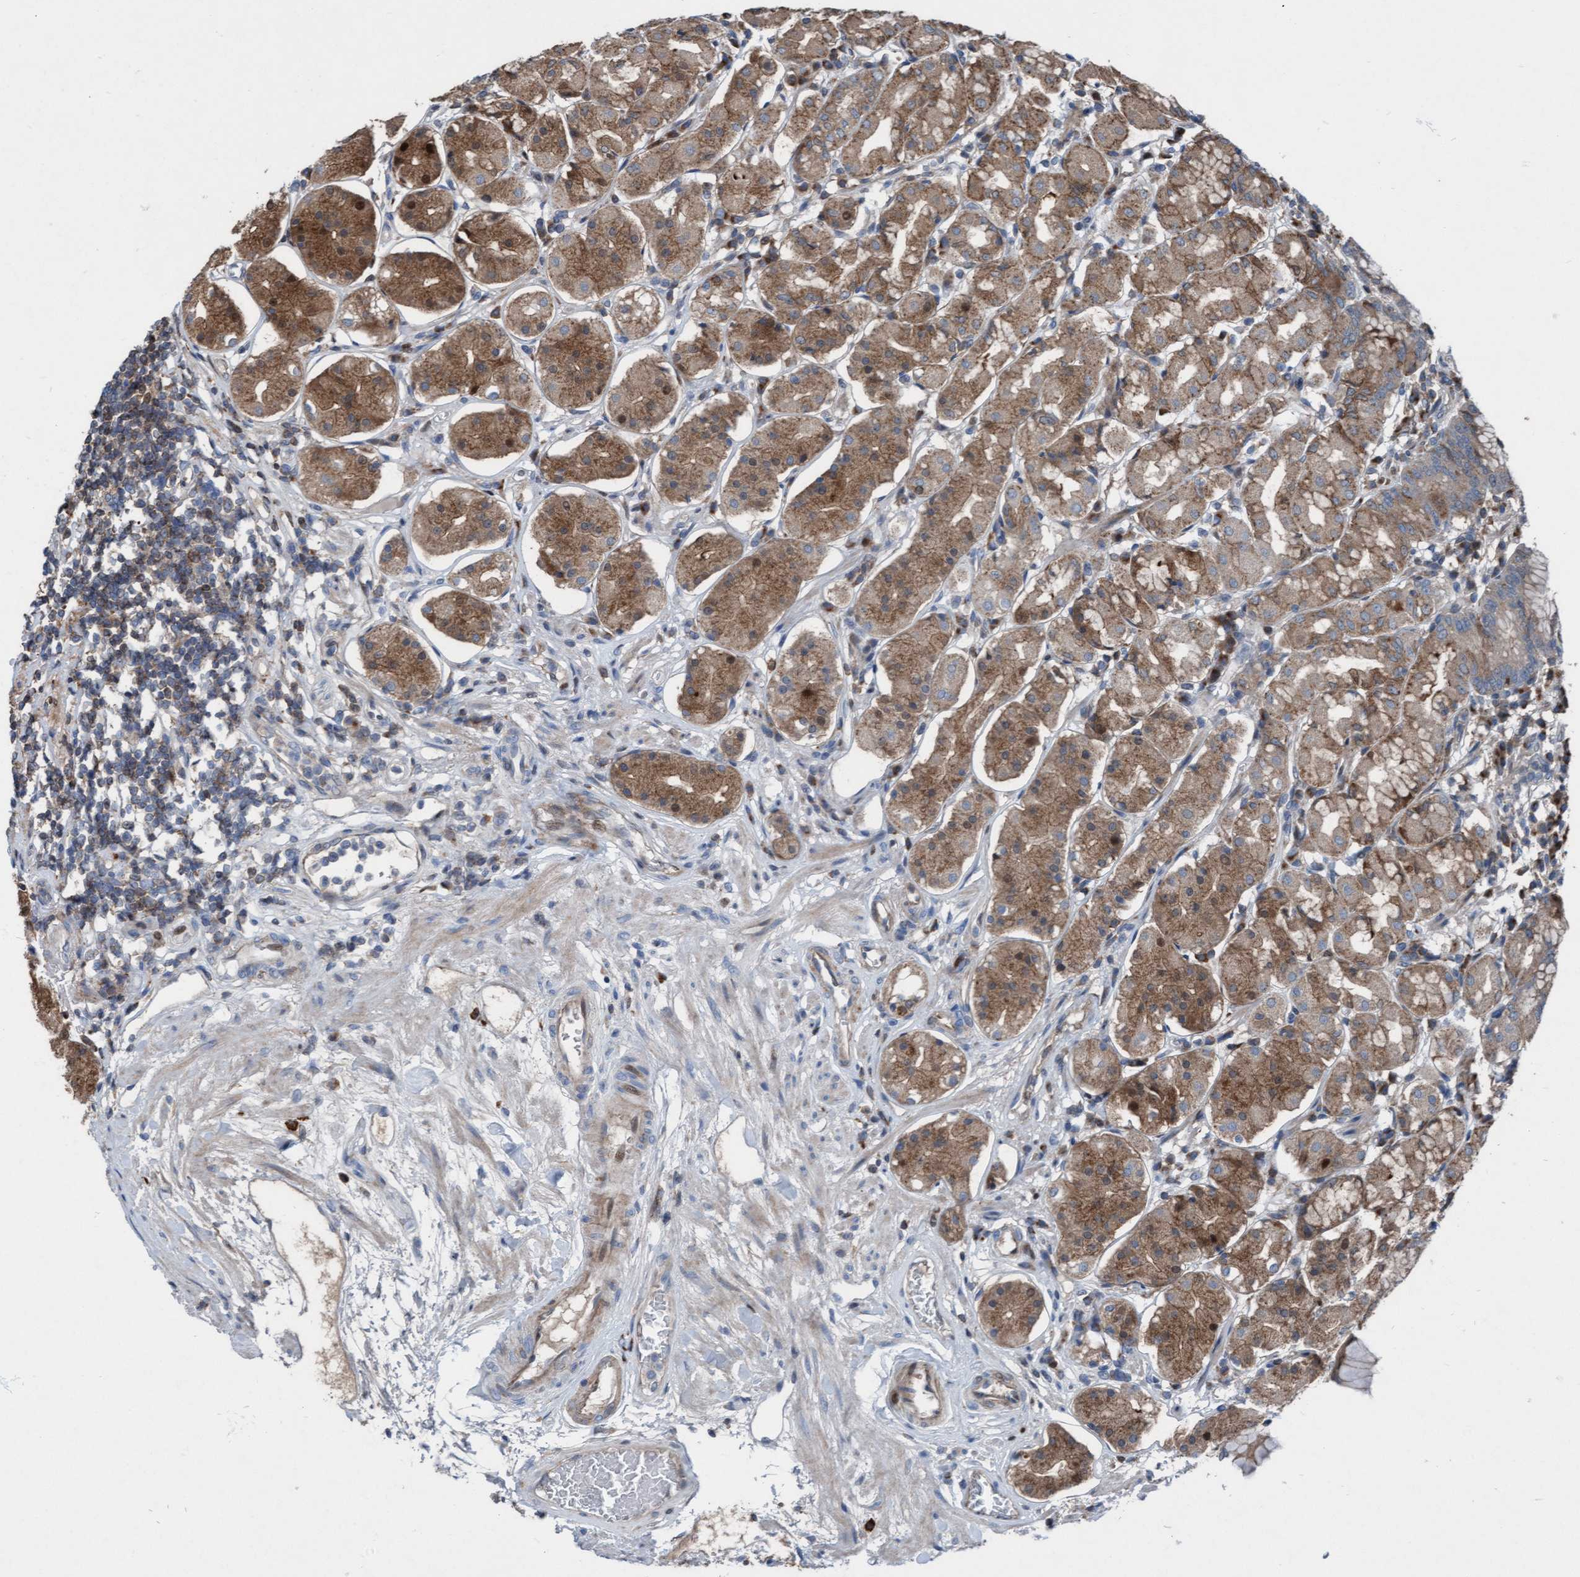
{"staining": {"intensity": "strong", "quantity": ">75%", "location": "cytoplasmic/membranous,nuclear"}, "tissue": "stomach", "cell_type": "Glandular cells", "image_type": "normal", "snomed": [{"axis": "morphology", "description": "Normal tissue, NOS"}, {"axis": "topography", "description": "Stomach"}, {"axis": "topography", "description": "Stomach, lower"}], "caption": "This image reveals unremarkable stomach stained with immunohistochemistry to label a protein in brown. The cytoplasmic/membranous,nuclear of glandular cells show strong positivity for the protein. Nuclei are counter-stained blue.", "gene": "KLHL26", "patient": {"sex": "female", "age": 56}}